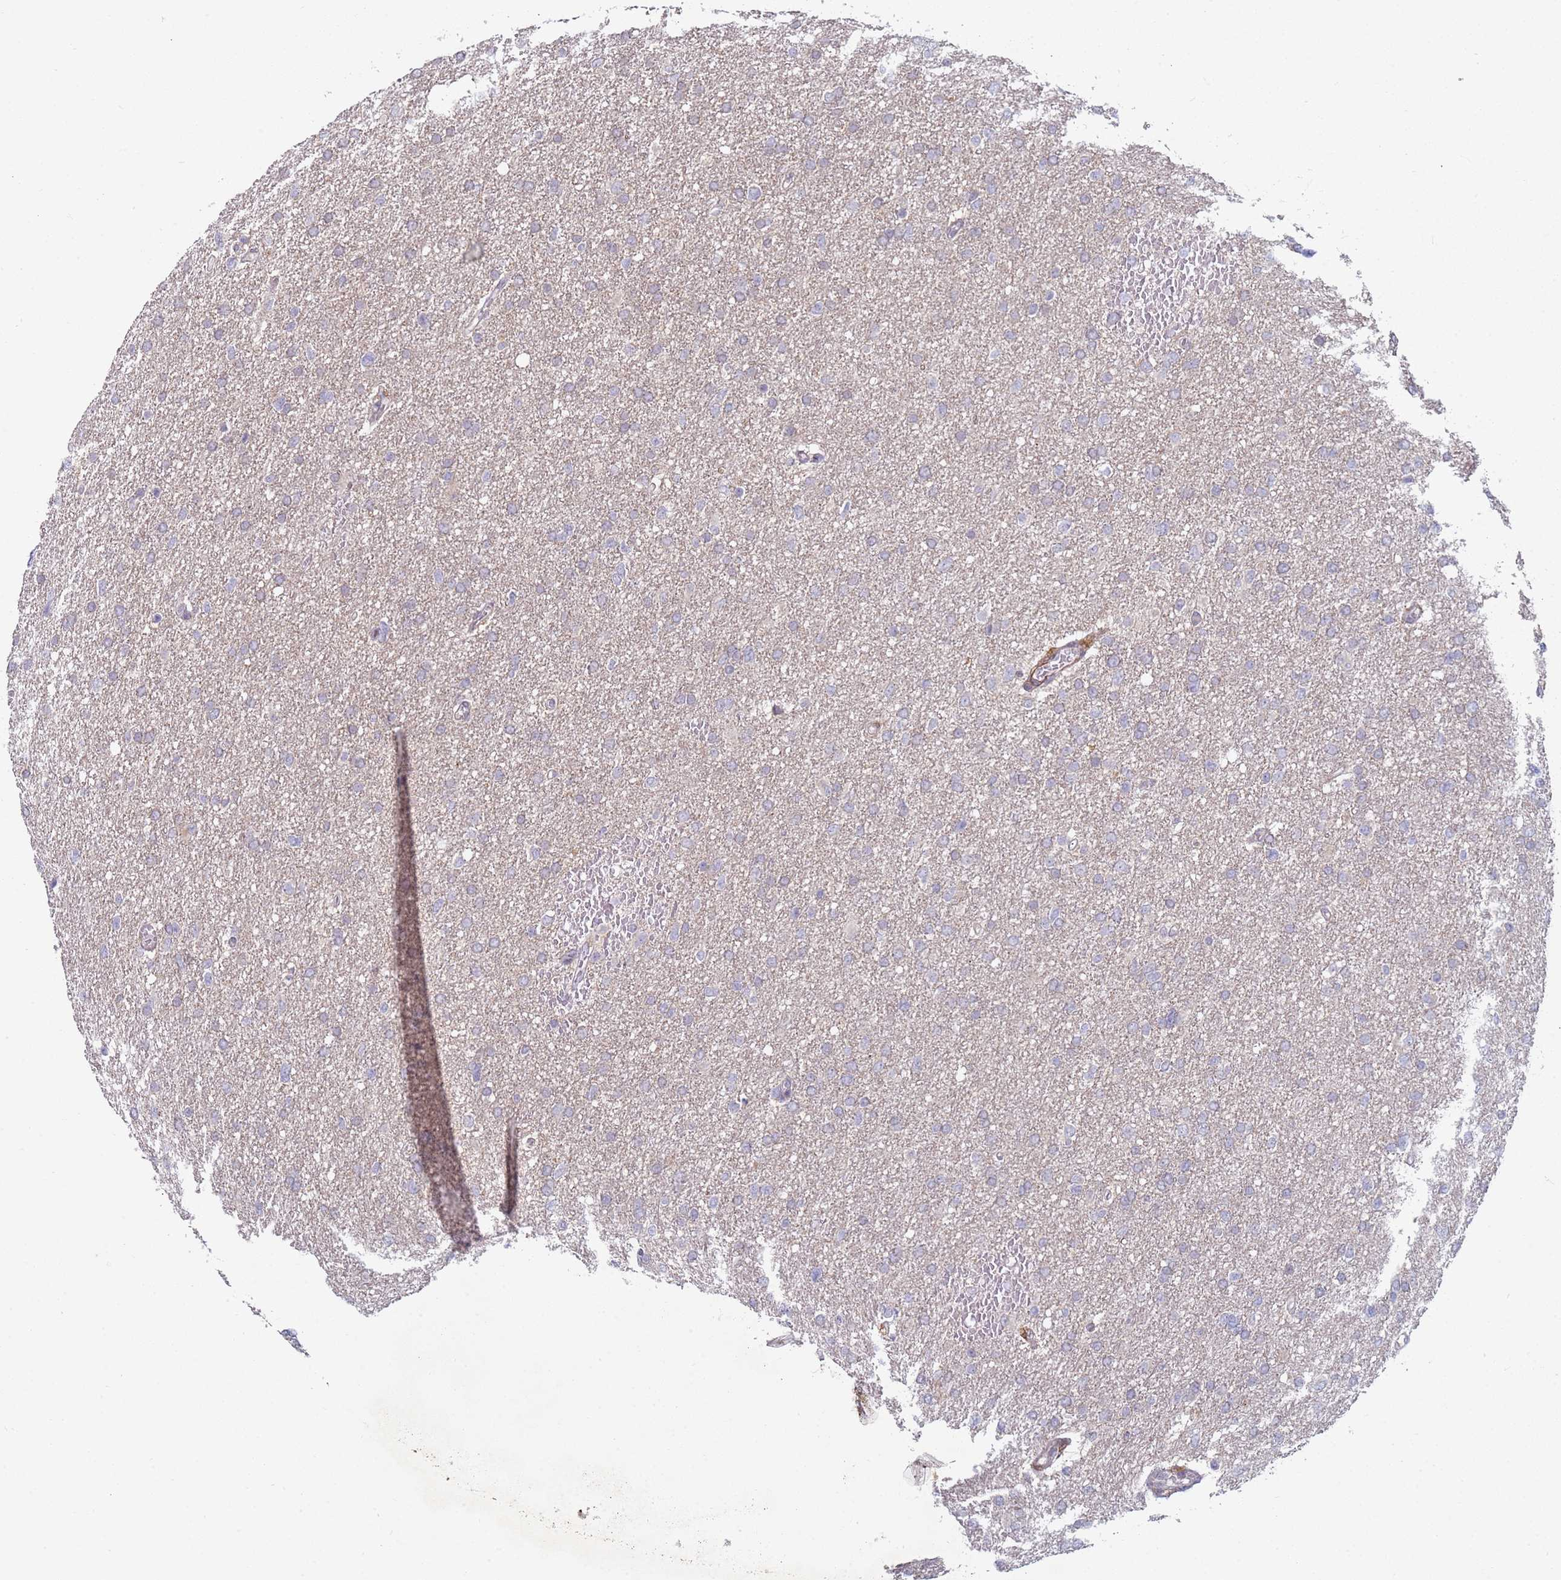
{"staining": {"intensity": "negative", "quantity": "none", "location": "none"}, "tissue": "glioma", "cell_type": "Tumor cells", "image_type": "cancer", "snomed": [{"axis": "morphology", "description": "Glioma, malignant, High grade"}, {"axis": "topography", "description": "Cerebral cortex"}], "caption": "Photomicrograph shows no protein positivity in tumor cells of malignant glioma (high-grade) tissue. Brightfield microscopy of immunohistochemistry (IHC) stained with DAB (3,3'-diaminobenzidine) (brown) and hematoxylin (blue), captured at high magnification.", "gene": "SNAPC4", "patient": {"sex": "female", "age": 36}}